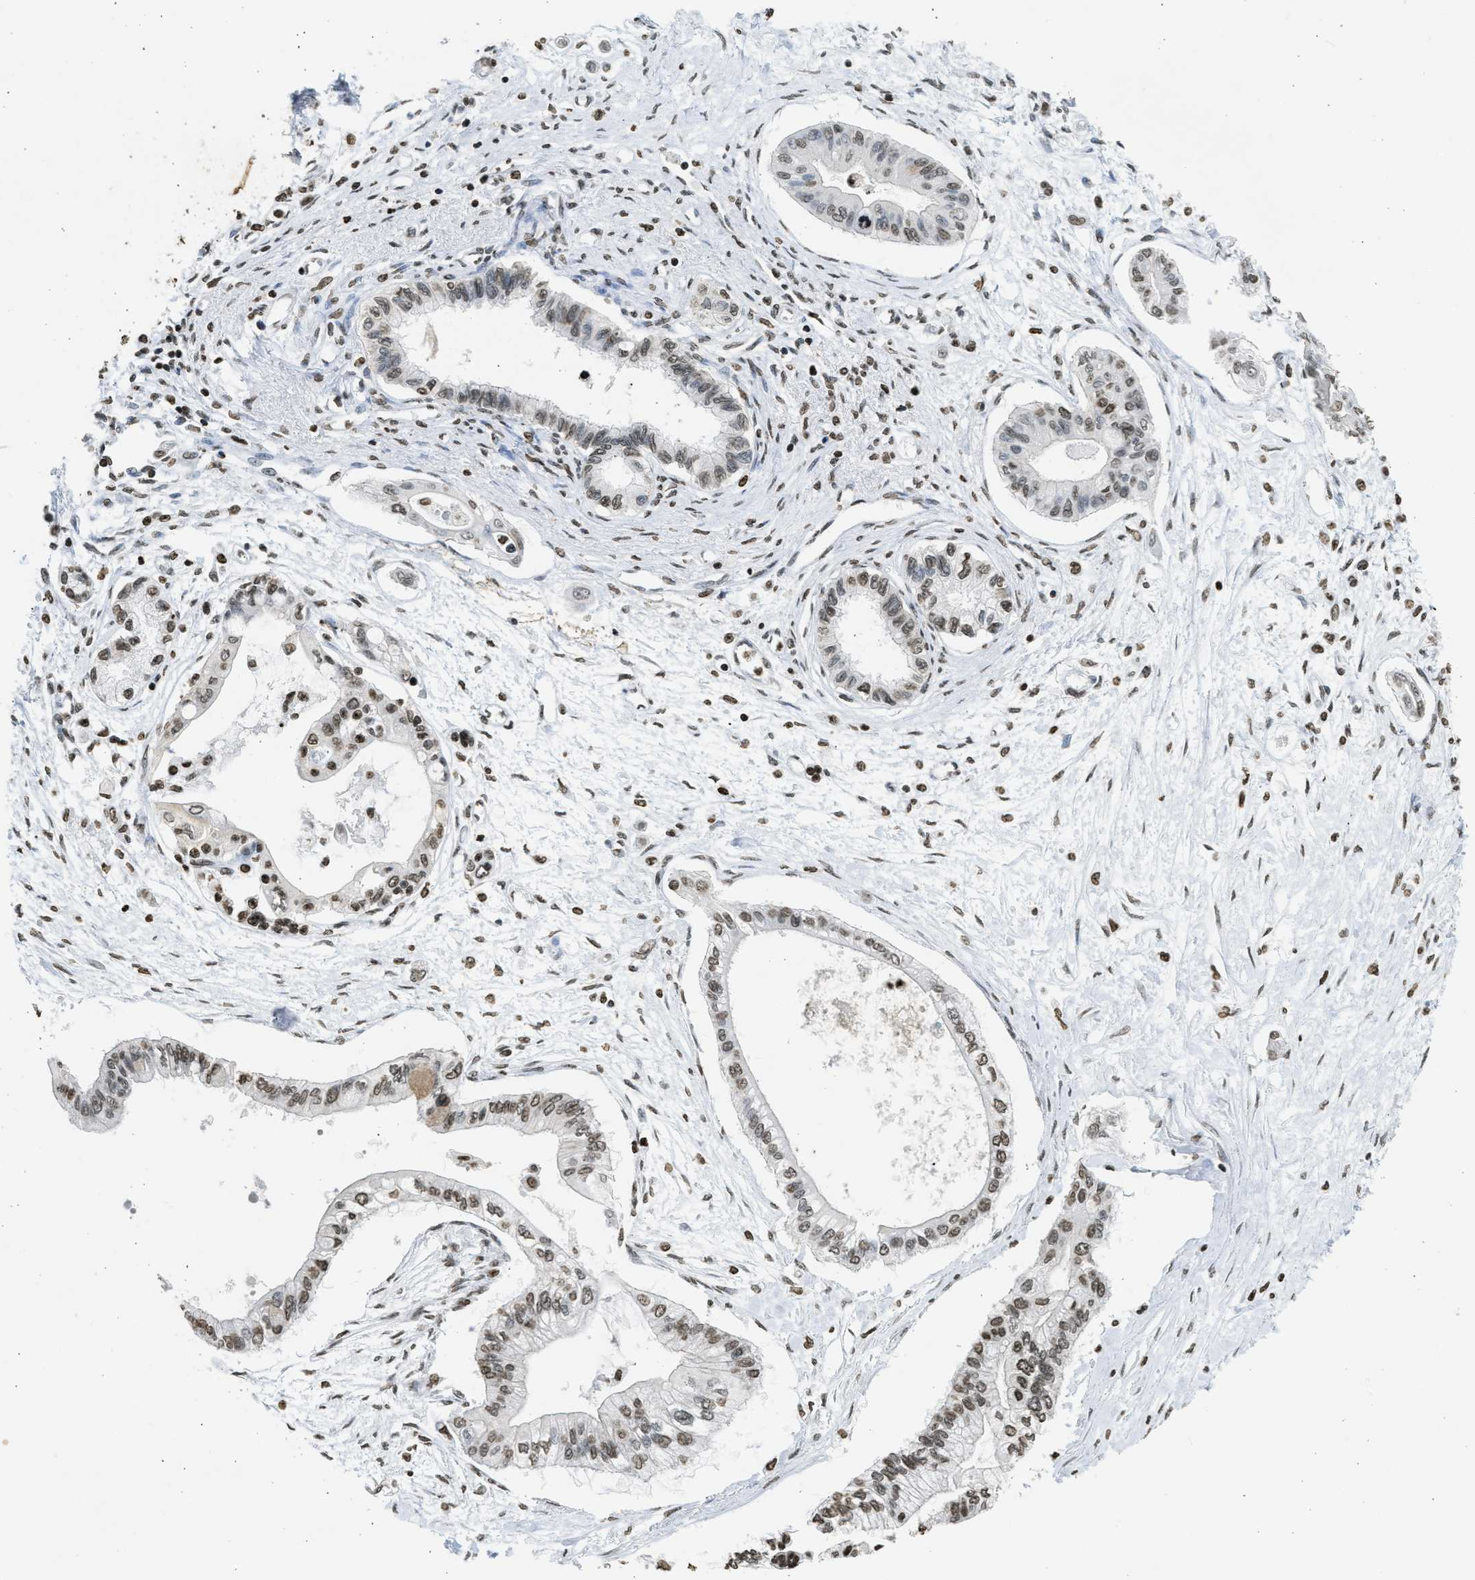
{"staining": {"intensity": "moderate", "quantity": ">75%", "location": "nuclear"}, "tissue": "pancreatic cancer", "cell_type": "Tumor cells", "image_type": "cancer", "snomed": [{"axis": "morphology", "description": "Adenocarcinoma, NOS"}, {"axis": "topography", "description": "Pancreas"}], "caption": "DAB (3,3'-diaminobenzidine) immunohistochemical staining of human adenocarcinoma (pancreatic) reveals moderate nuclear protein positivity in approximately >75% of tumor cells.", "gene": "RRAGC", "patient": {"sex": "female", "age": 77}}